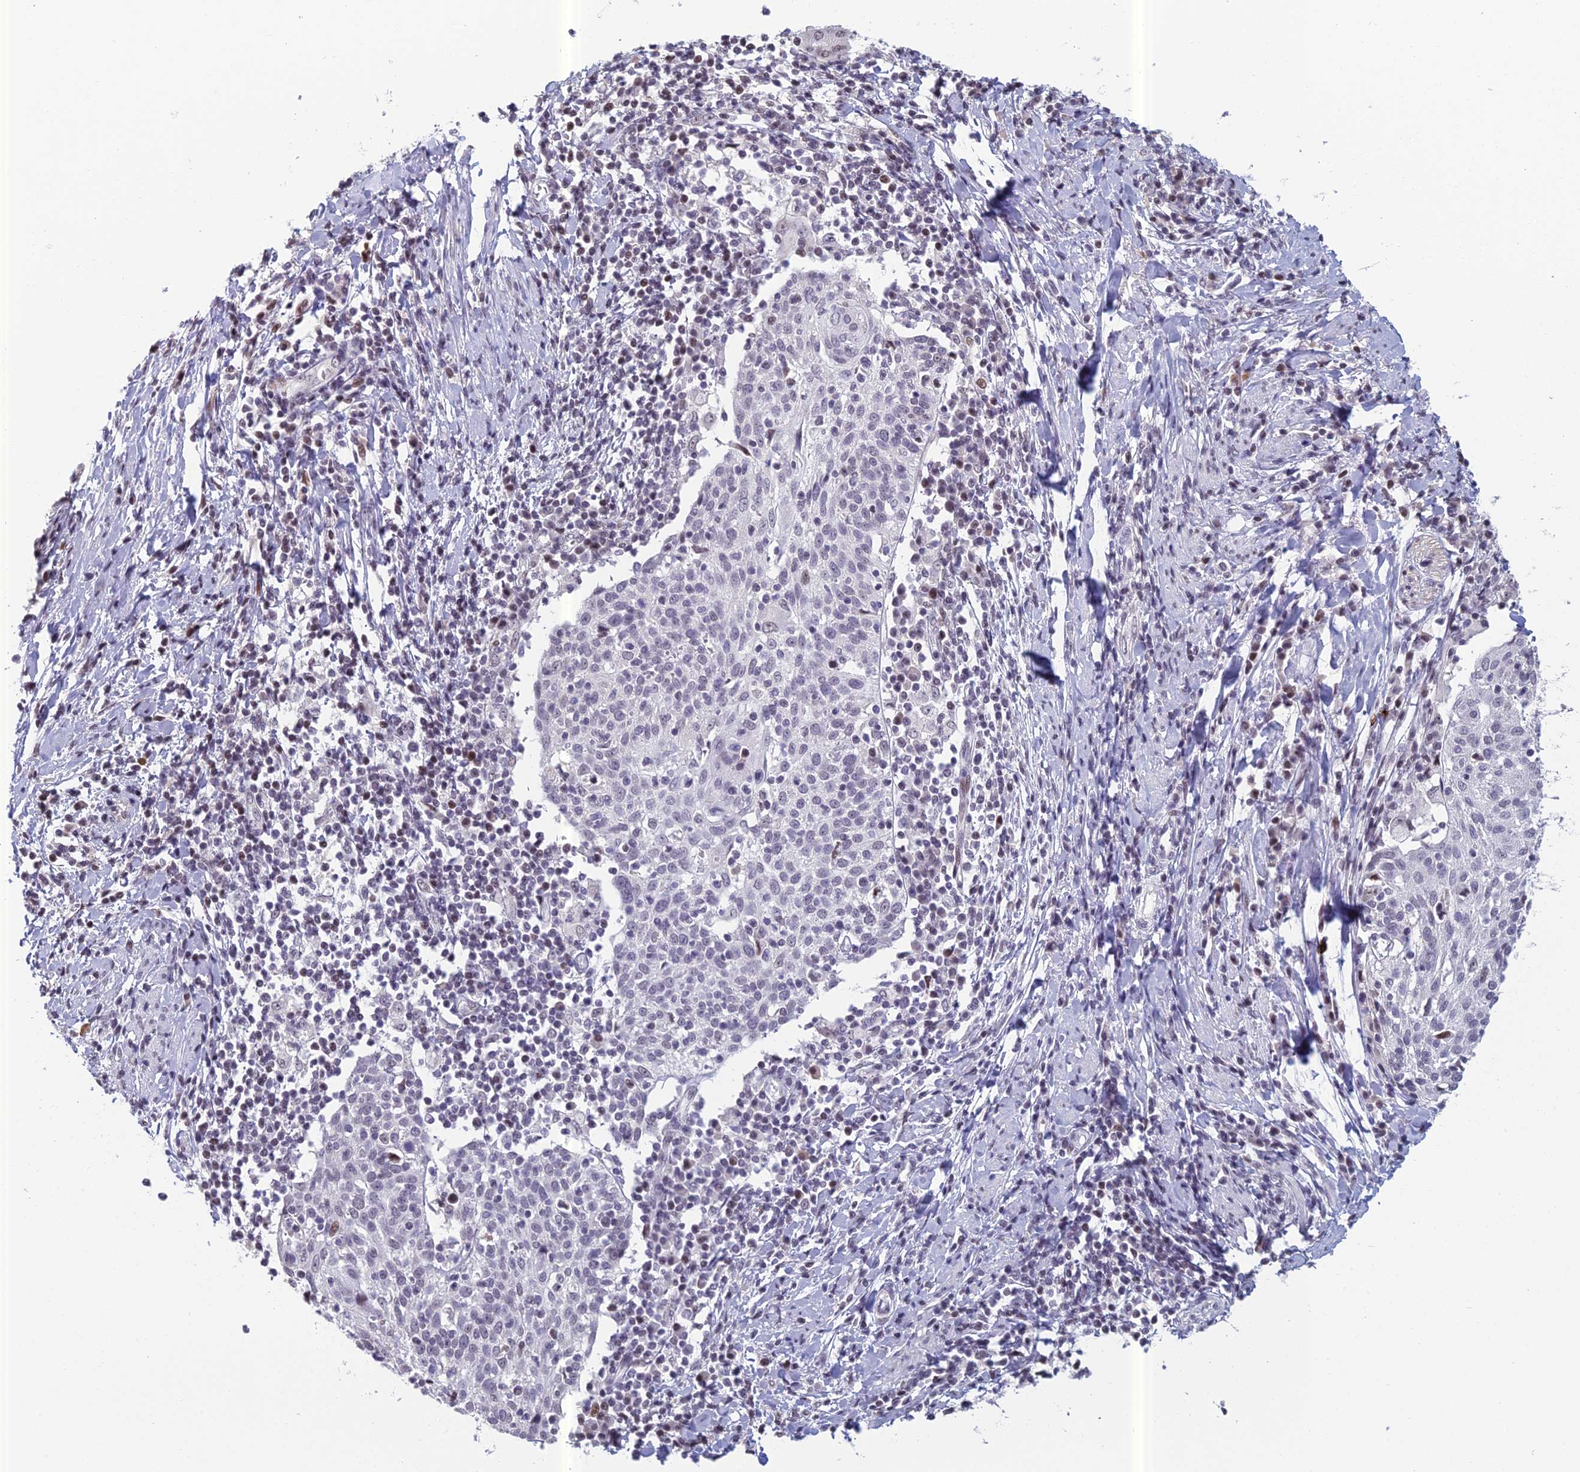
{"staining": {"intensity": "negative", "quantity": "none", "location": "none"}, "tissue": "cervical cancer", "cell_type": "Tumor cells", "image_type": "cancer", "snomed": [{"axis": "morphology", "description": "Squamous cell carcinoma, NOS"}, {"axis": "topography", "description": "Cervix"}], "caption": "Tumor cells show no significant protein positivity in cervical cancer.", "gene": "RGS17", "patient": {"sex": "female", "age": 52}}